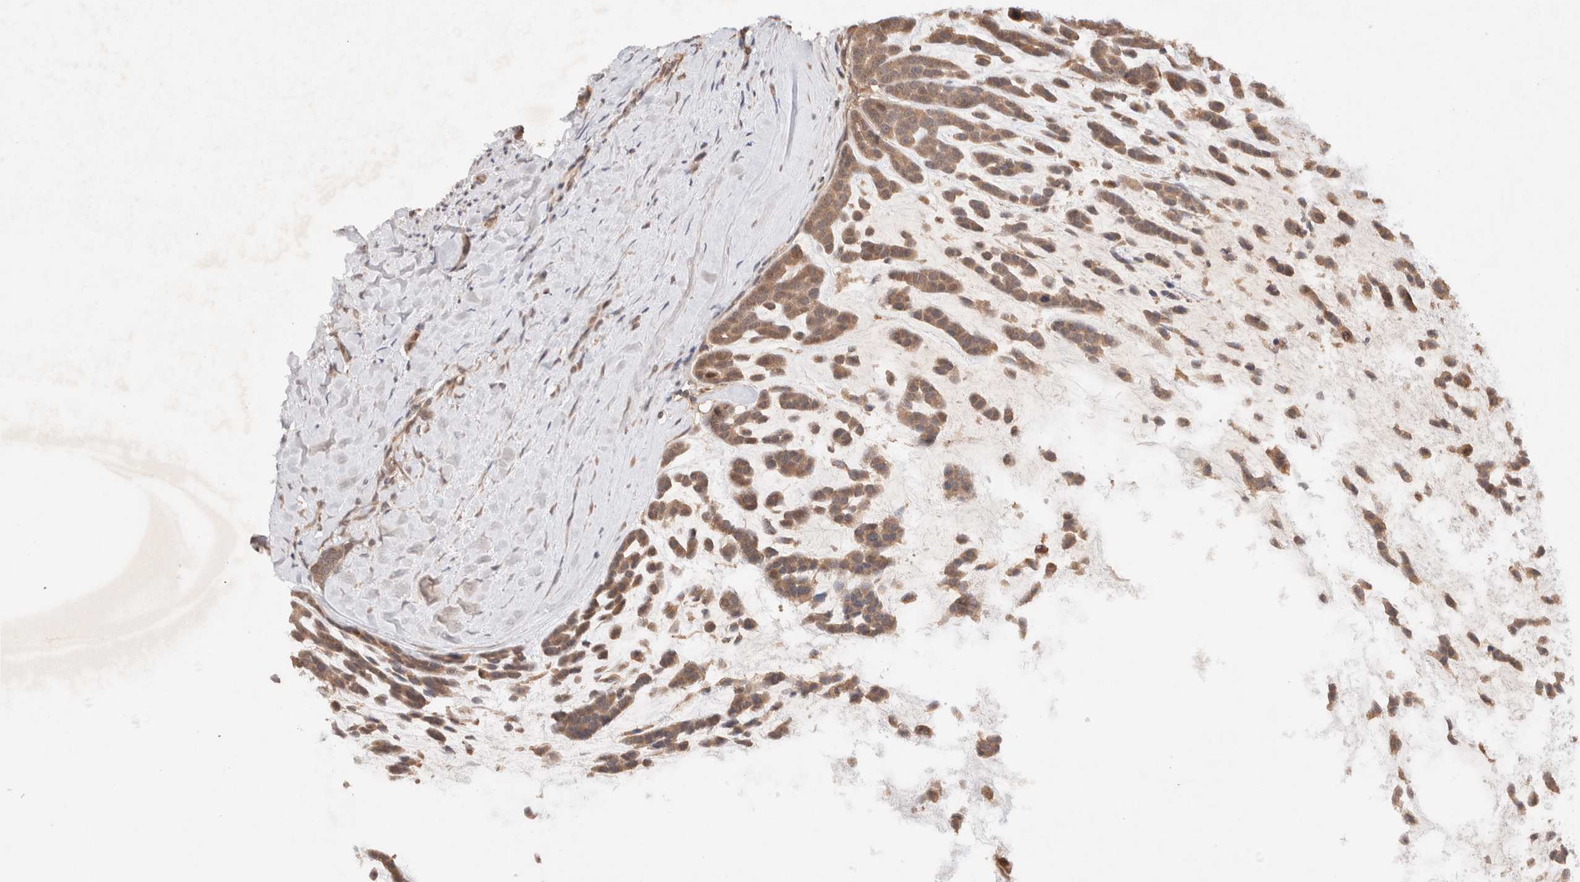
{"staining": {"intensity": "moderate", "quantity": ">75%", "location": "cytoplasmic/membranous"}, "tissue": "head and neck cancer", "cell_type": "Tumor cells", "image_type": "cancer", "snomed": [{"axis": "morphology", "description": "Adenocarcinoma, NOS"}, {"axis": "morphology", "description": "Adenoma, NOS"}, {"axis": "topography", "description": "Head-Neck"}], "caption": "High-power microscopy captured an immunohistochemistry (IHC) photomicrograph of head and neck cancer, revealing moderate cytoplasmic/membranous positivity in about >75% of tumor cells.", "gene": "KLHL20", "patient": {"sex": "female", "age": 55}}